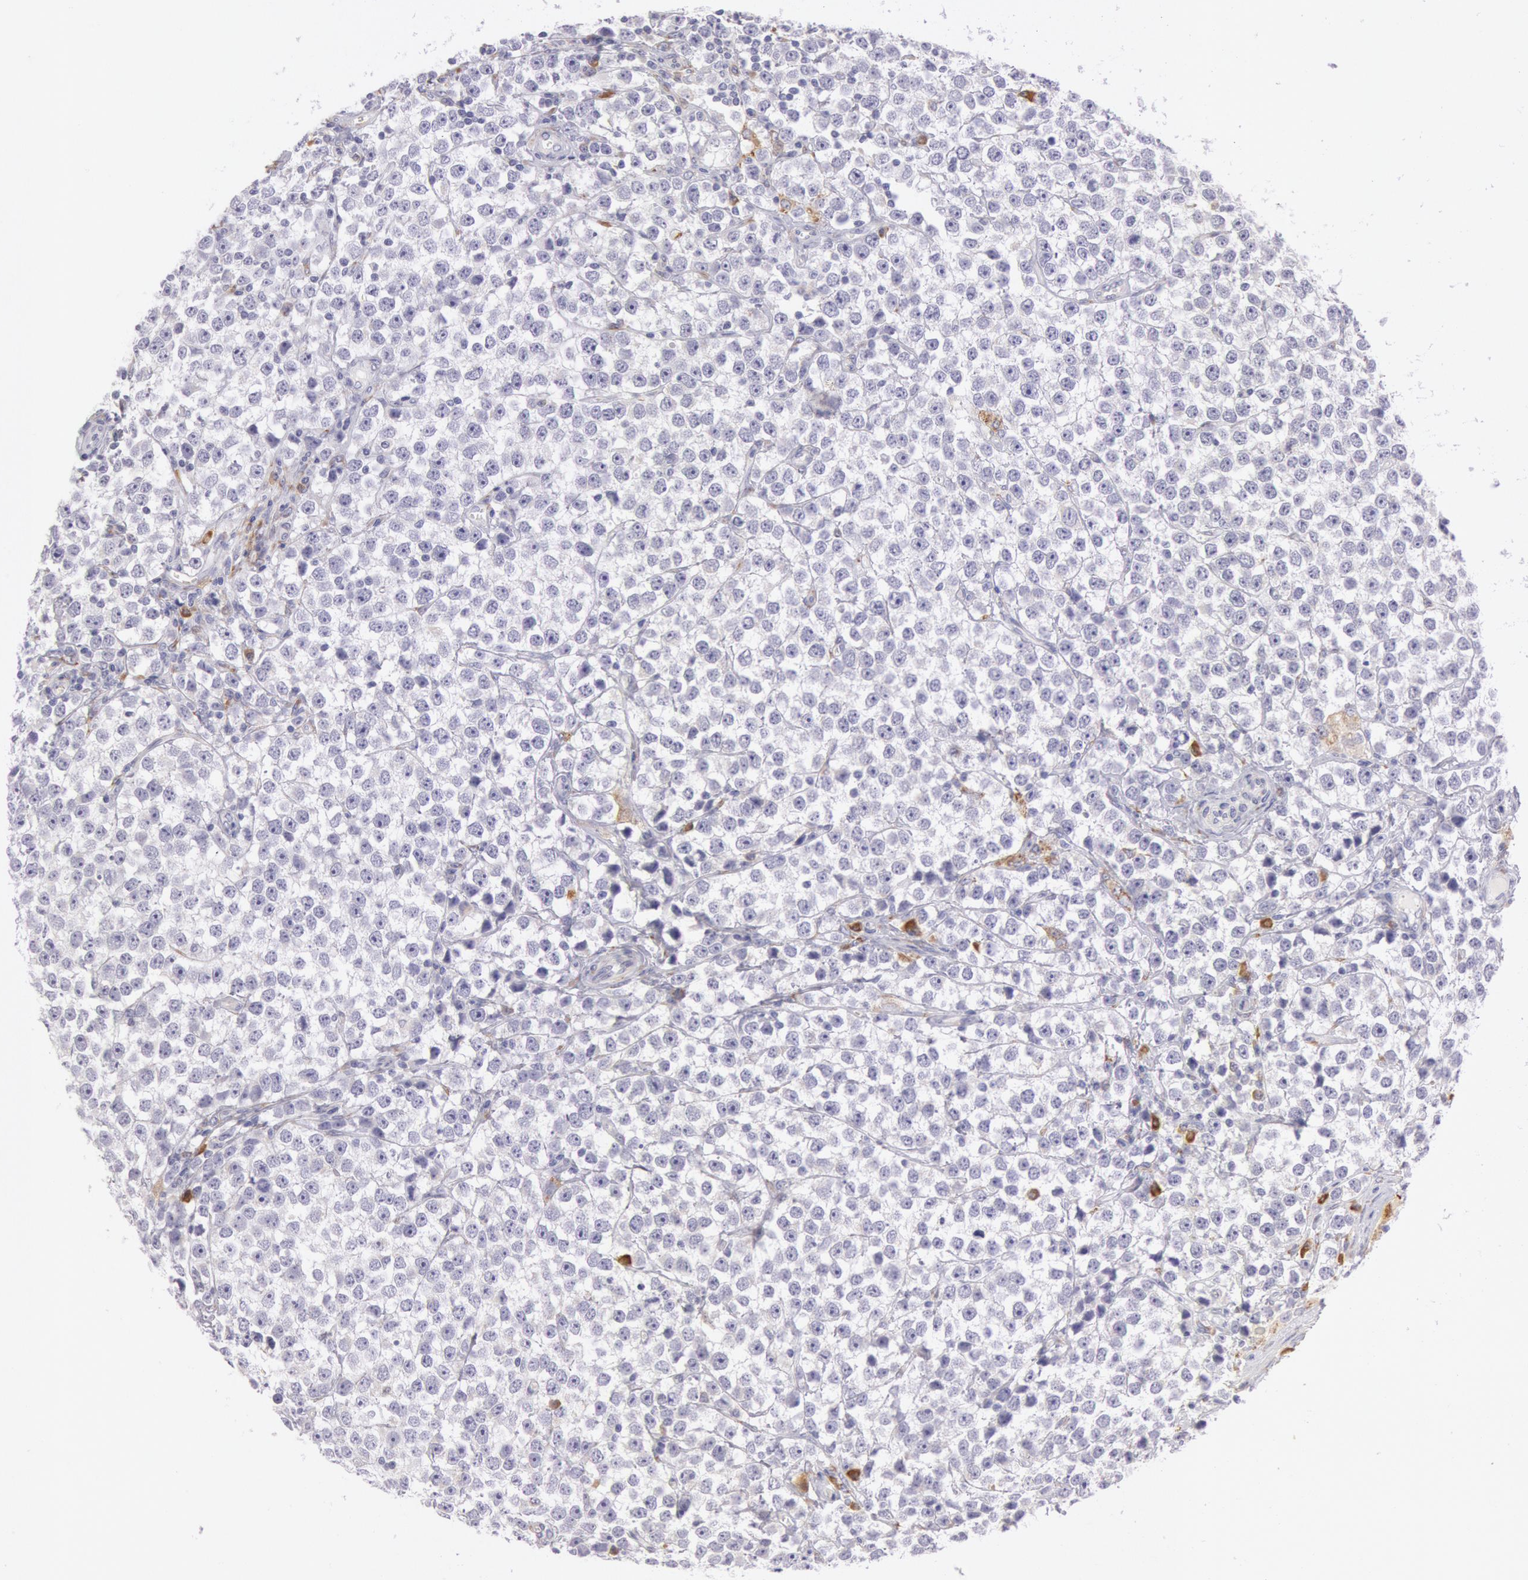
{"staining": {"intensity": "moderate", "quantity": "25%-75%", "location": "cytoplasmic/membranous"}, "tissue": "testis cancer", "cell_type": "Tumor cells", "image_type": "cancer", "snomed": [{"axis": "morphology", "description": "Seminoma, NOS"}, {"axis": "topography", "description": "Testis"}], "caption": "Immunohistochemical staining of testis cancer displays moderate cytoplasmic/membranous protein positivity in about 25%-75% of tumor cells.", "gene": "CIDEB", "patient": {"sex": "male", "age": 25}}